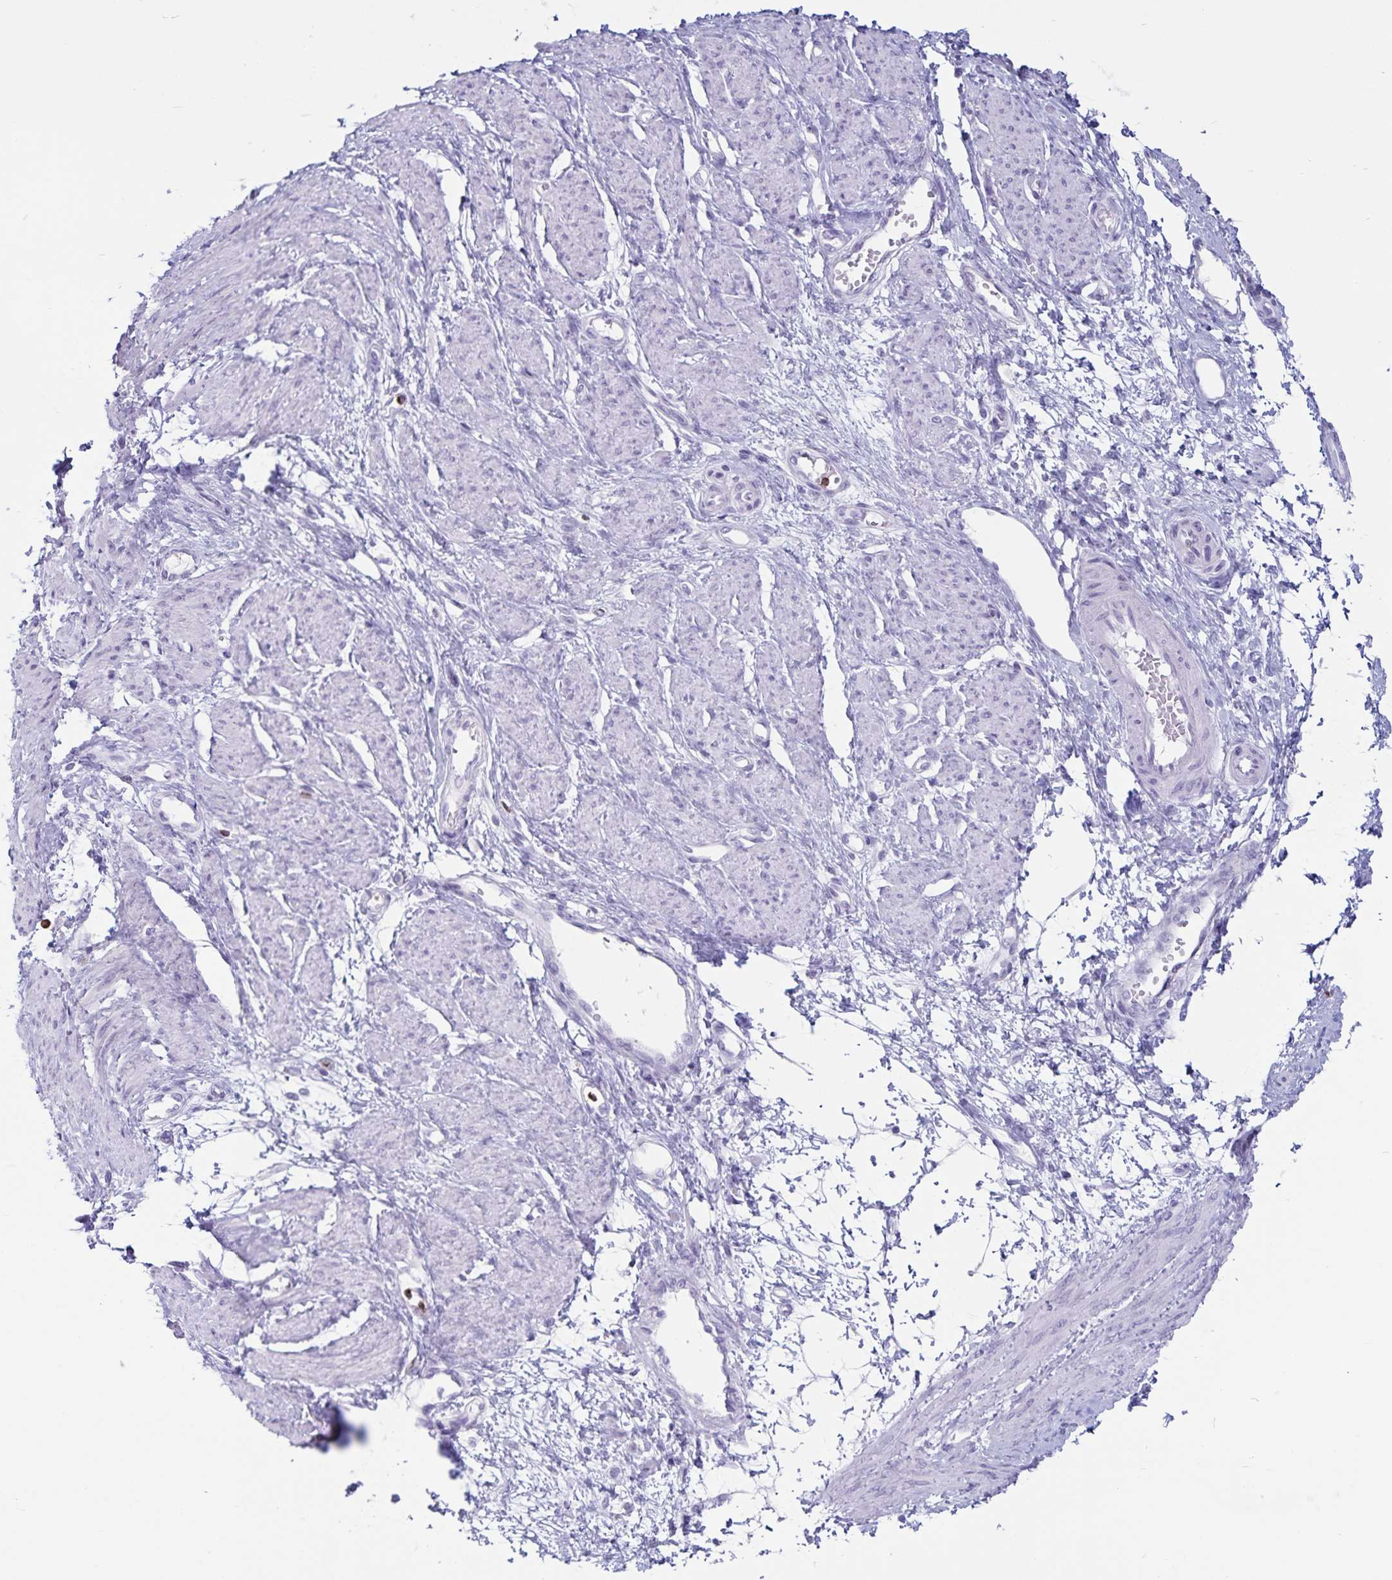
{"staining": {"intensity": "negative", "quantity": "none", "location": "none"}, "tissue": "smooth muscle", "cell_type": "Smooth muscle cells", "image_type": "normal", "snomed": [{"axis": "morphology", "description": "Normal tissue, NOS"}, {"axis": "topography", "description": "Smooth muscle"}, {"axis": "topography", "description": "Uterus"}], "caption": "This is a histopathology image of immunohistochemistry (IHC) staining of normal smooth muscle, which shows no staining in smooth muscle cells.", "gene": "GNLY", "patient": {"sex": "female", "age": 39}}